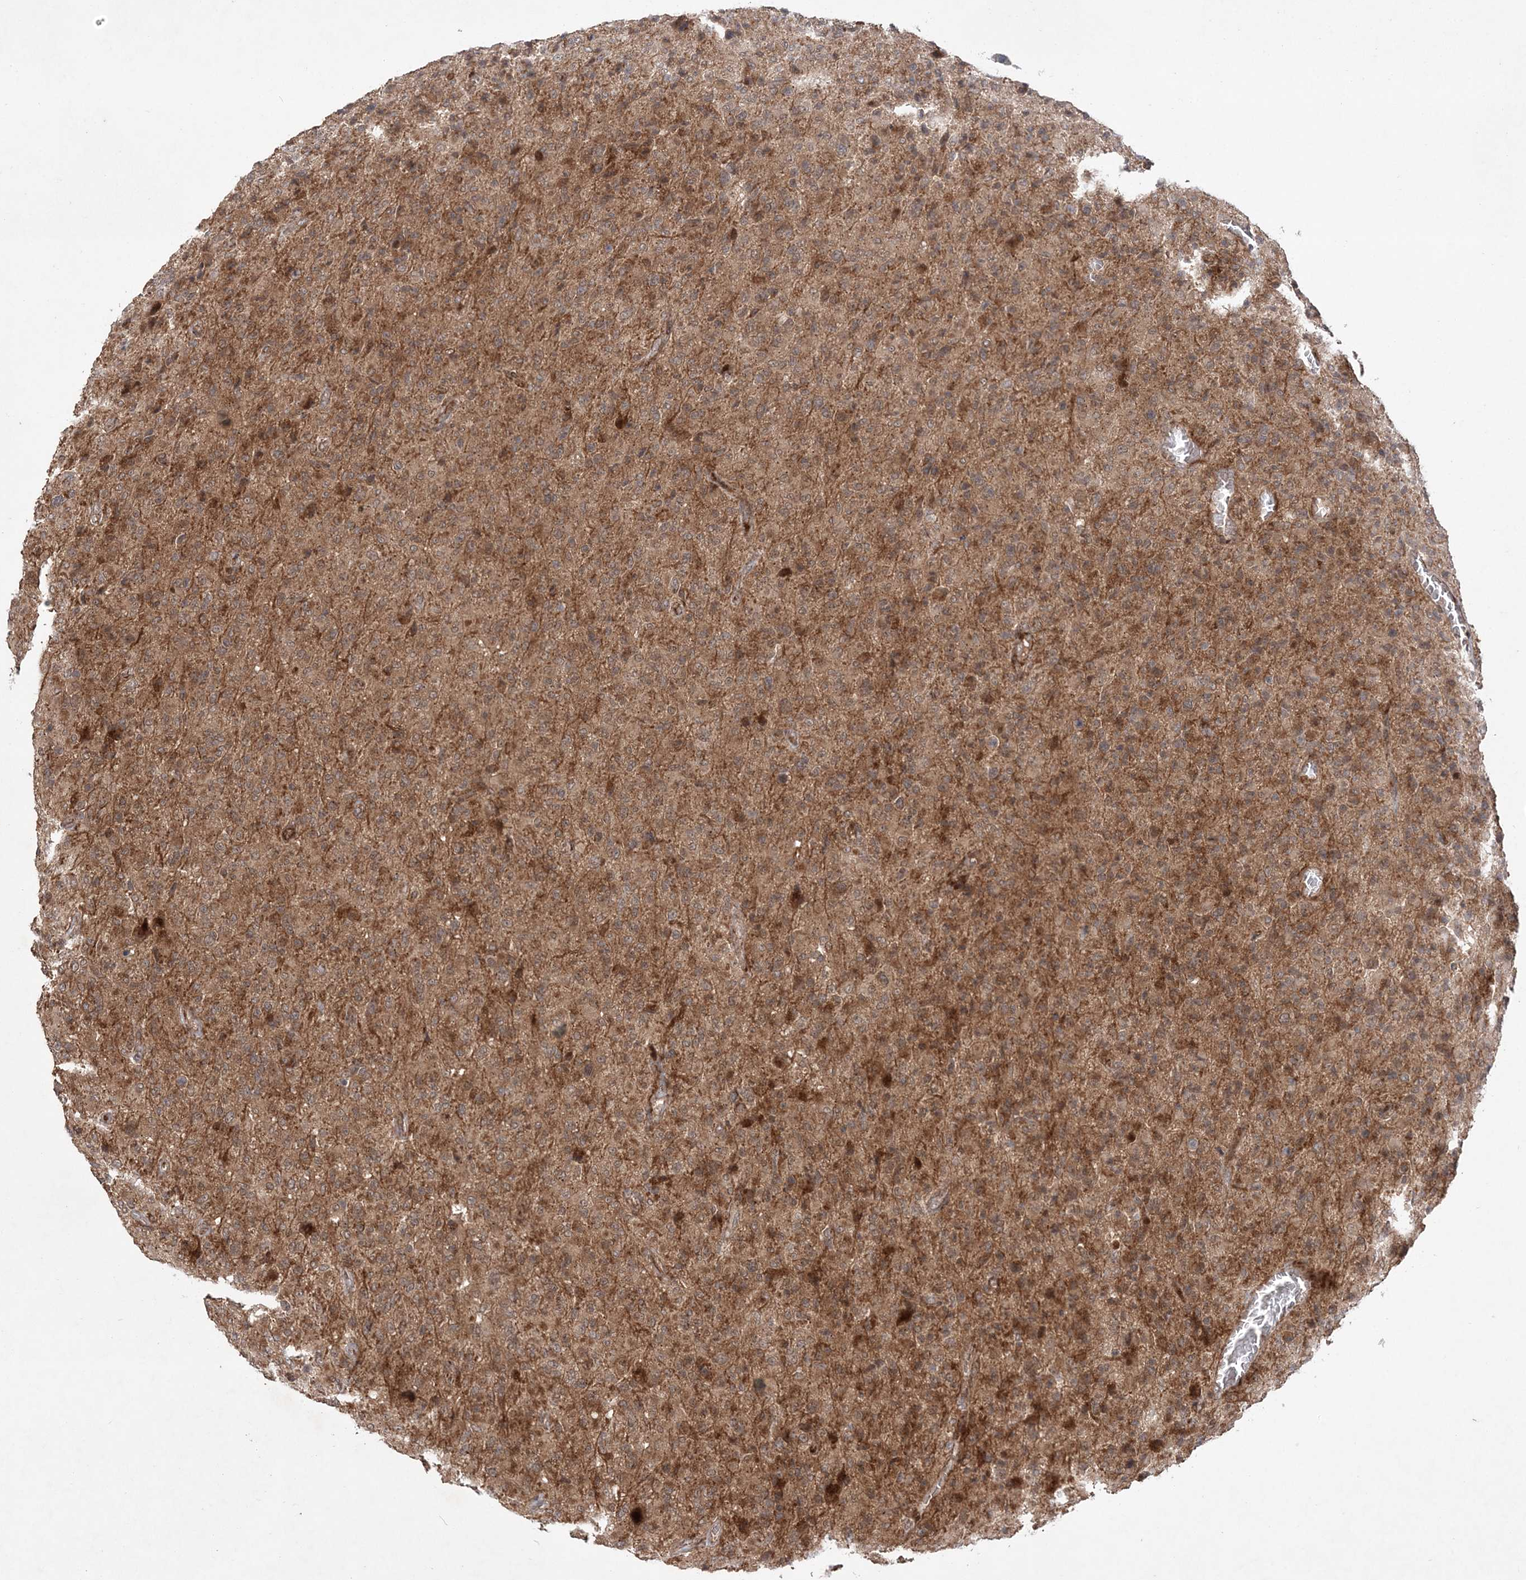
{"staining": {"intensity": "moderate", "quantity": ">75%", "location": "cytoplasmic/membranous"}, "tissue": "glioma", "cell_type": "Tumor cells", "image_type": "cancer", "snomed": [{"axis": "morphology", "description": "Glioma, malignant, High grade"}, {"axis": "topography", "description": "Brain"}], "caption": "An image of glioma stained for a protein displays moderate cytoplasmic/membranous brown staining in tumor cells. (DAB = brown stain, brightfield microscopy at high magnification).", "gene": "UBTD2", "patient": {"sex": "female", "age": 57}}